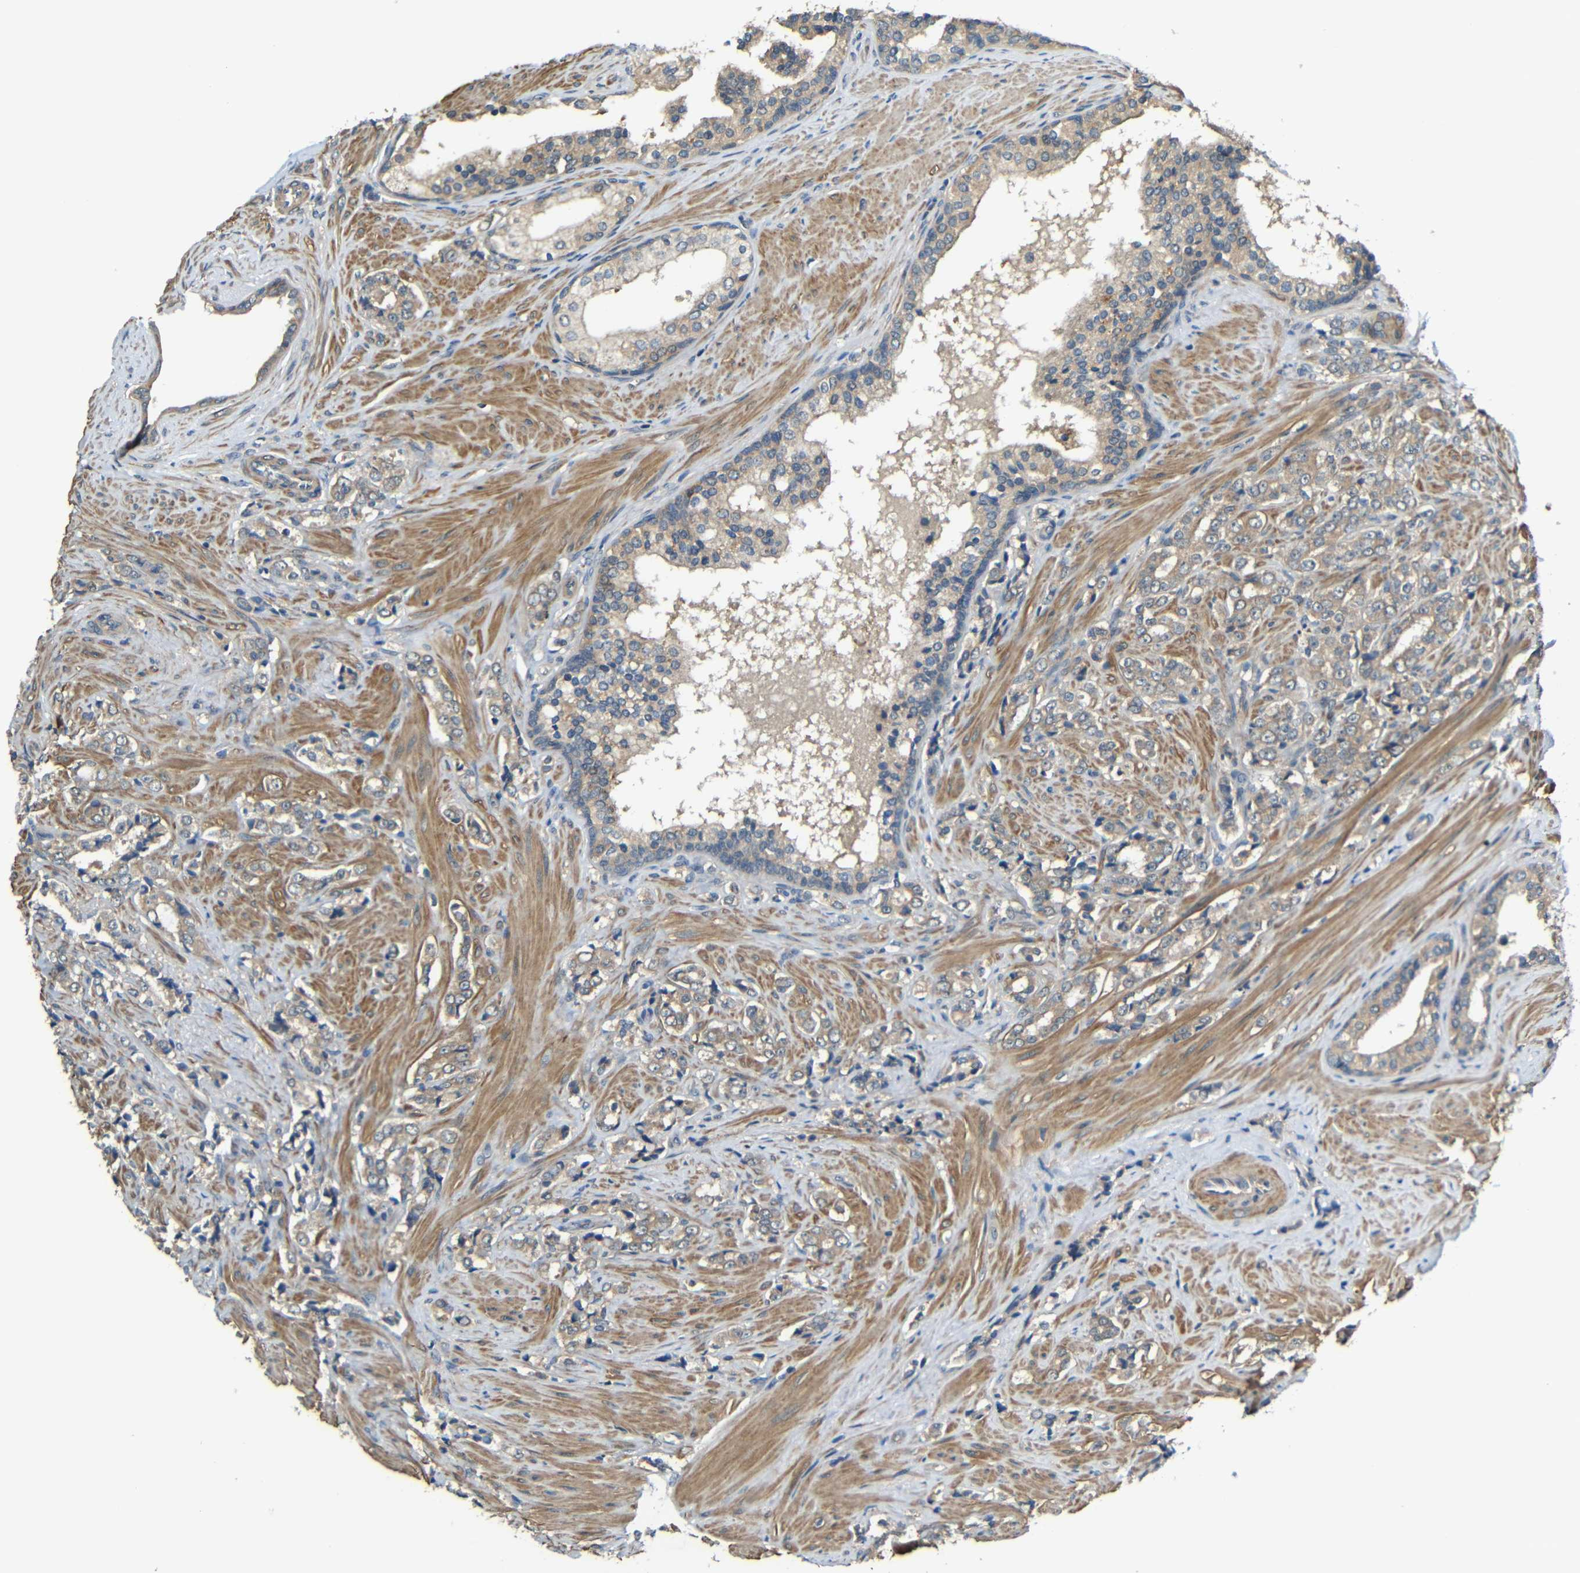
{"staining": {"intensity": "weak", "quantity": ">75%", "location": "cytoplasmic/membranous"}, "tissue": "prostate cancer", "cell_type": "Tumor cells", "image_type": "cancer", "snomed": [{"axis": "morphology", "description": "Adenocarcinoma, Low grade"}, {"axis": "topography", "description": "Prostate"}], "caption": "A brown stain shows weak cytoplasmic/membranous positivity of a protein in adenocarcinoma (low-grade) (prostate) tumor cells.", "gene": "FNDC3A", "patient": {"sex": "male", "age": 60}}